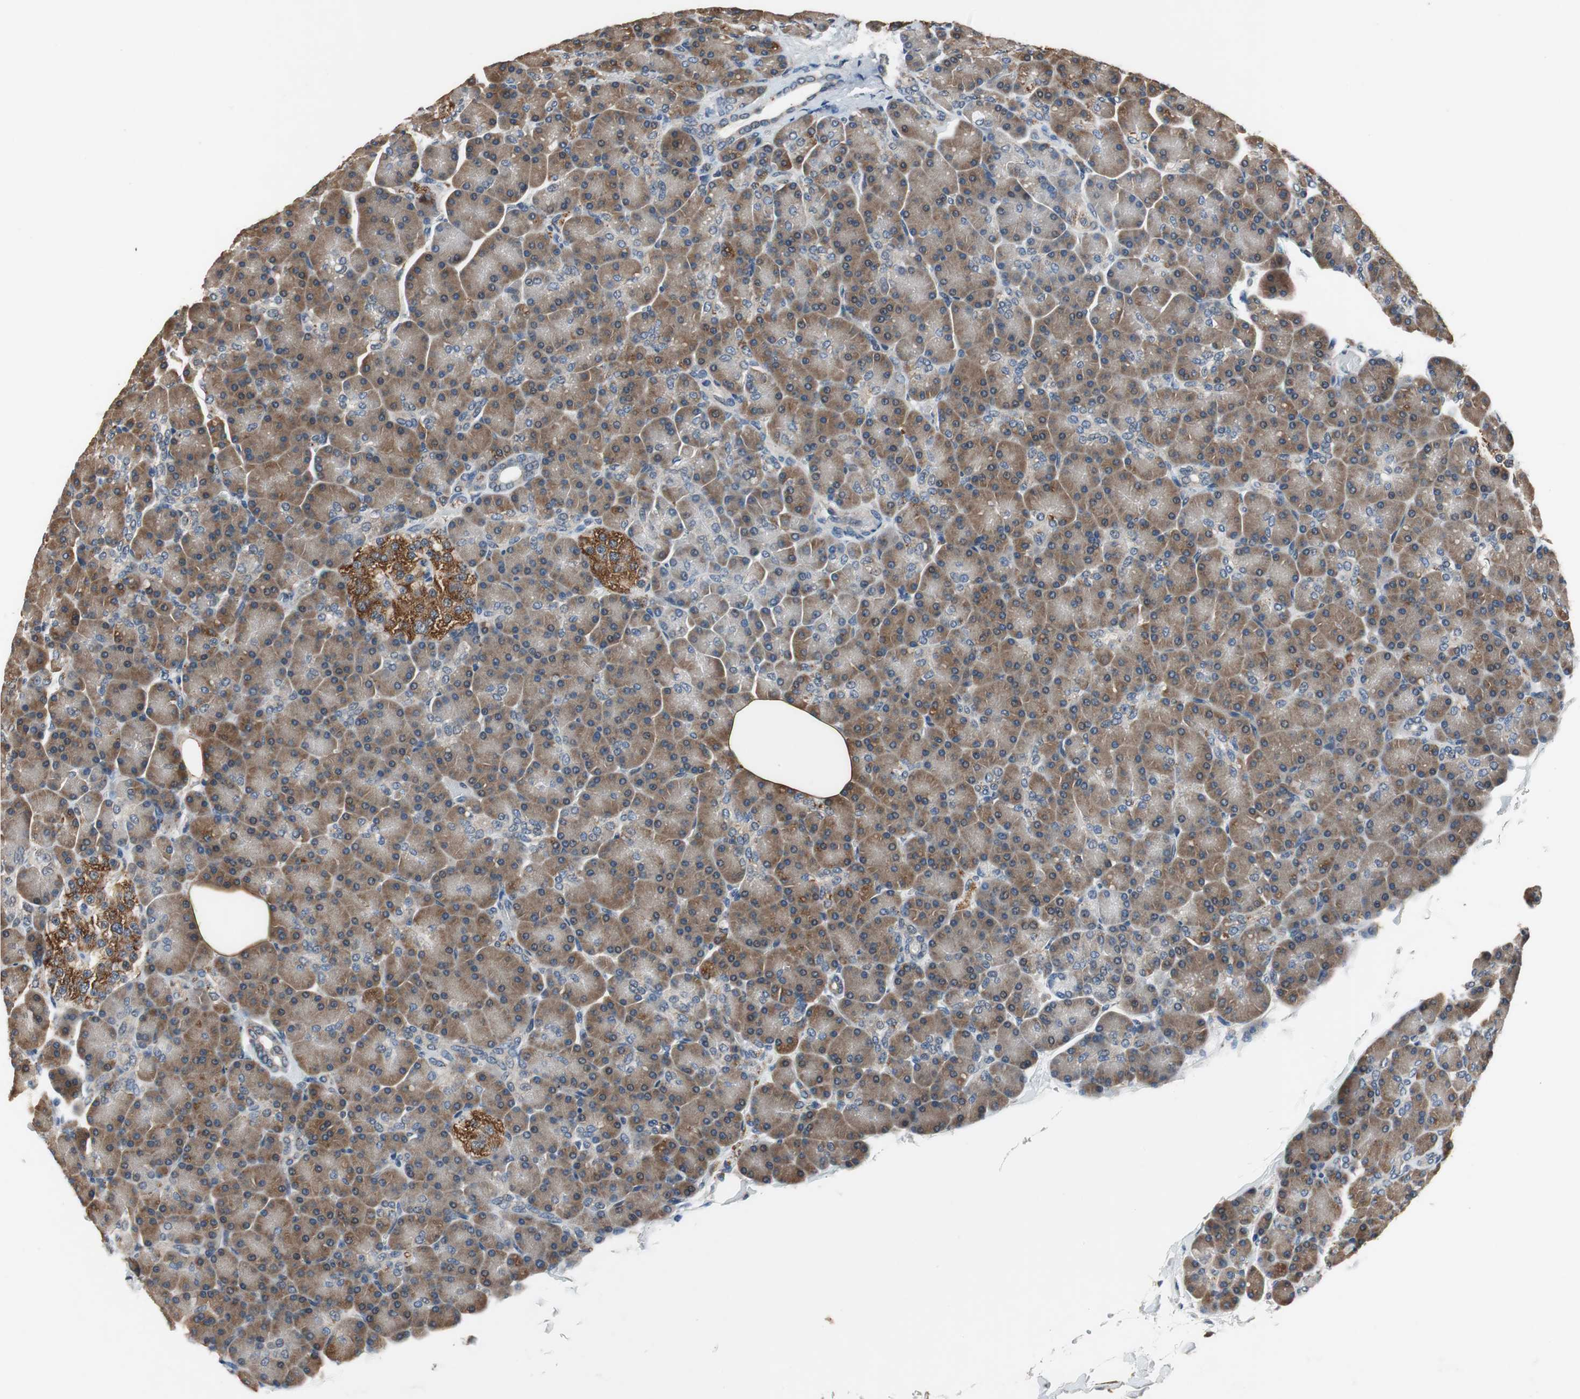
{"staining": {"intensity": "moderate", "quantity": "25%-75%", "location": "cytoplasmic/membranous"}, "tissue": "pancreas", "cell_type": "Exocrine glandular cells", "image_type": "normal", "snomed": [{"axis": "morphology", "description": "Normal tissue, NOS"}, {"axis": "topography", "description": "Pancreas"}], "caption": "A medium amount of moderate cytoplasmic/membranous expression is present in about 25%-75% of exocrine glandular cells in benign pancreas.", "gene": "PI4KB", "patient": {"sex": "female", "age": 43}}